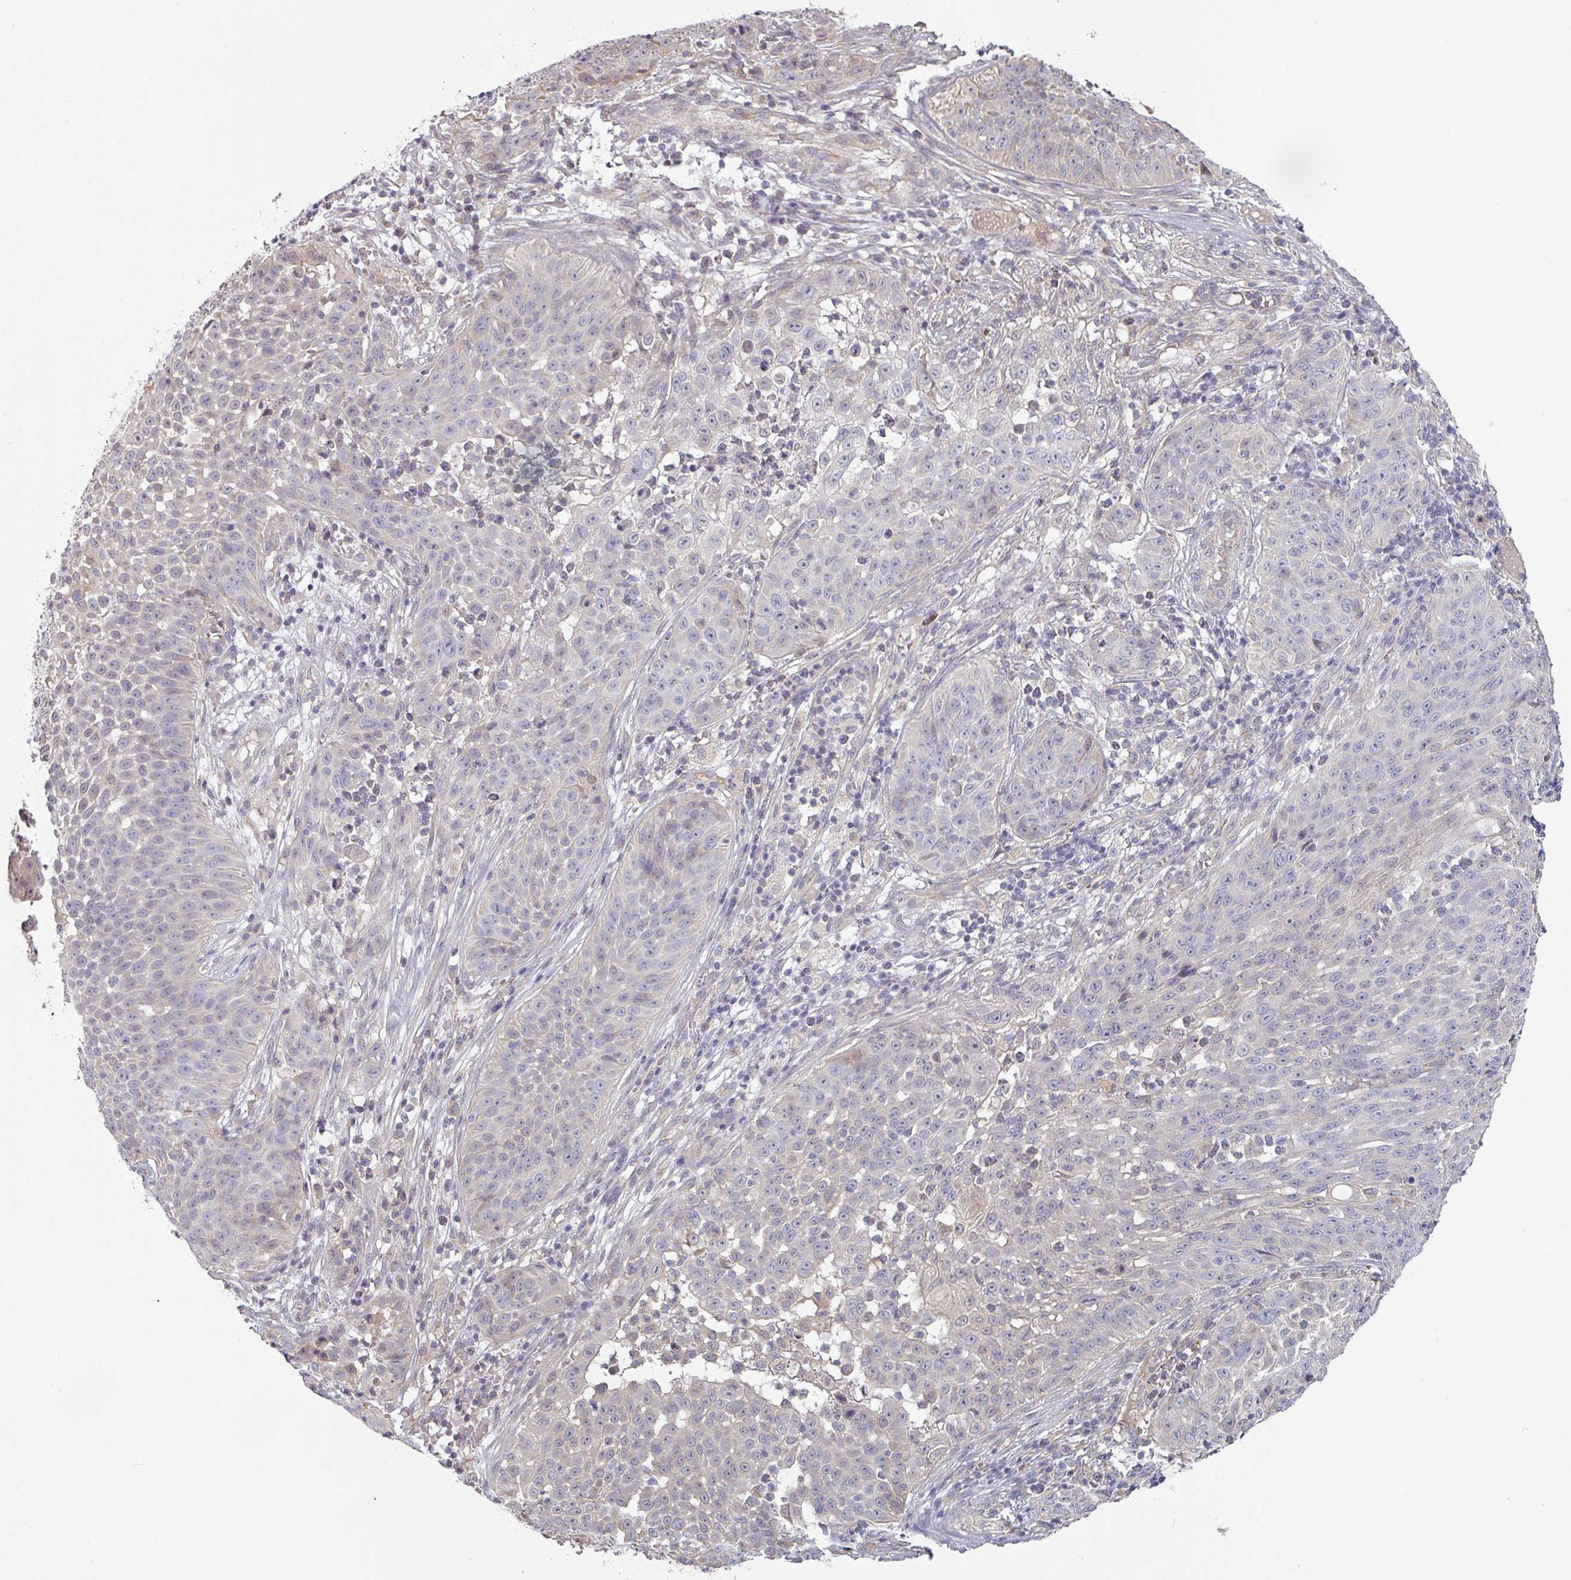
{"staining": {"intensity": "negative", "quantity": "none", "location": "none"}, "tissue": "skin cancer", "cell_type": "Tumor cells", "image_type": "cancer", "snomed": [{"axis": "morphology", "description": "Squamous cell carcinoma, NOS"}, {"axis": "topography", "description": "Skin"}], "caption": "Photomicrograph shows no significant protein staining in tumor cells of squamous cell carcinoma (skin).", "gene": "PLEKHJ1", "patient": {"sex": "male", "age": 24}}